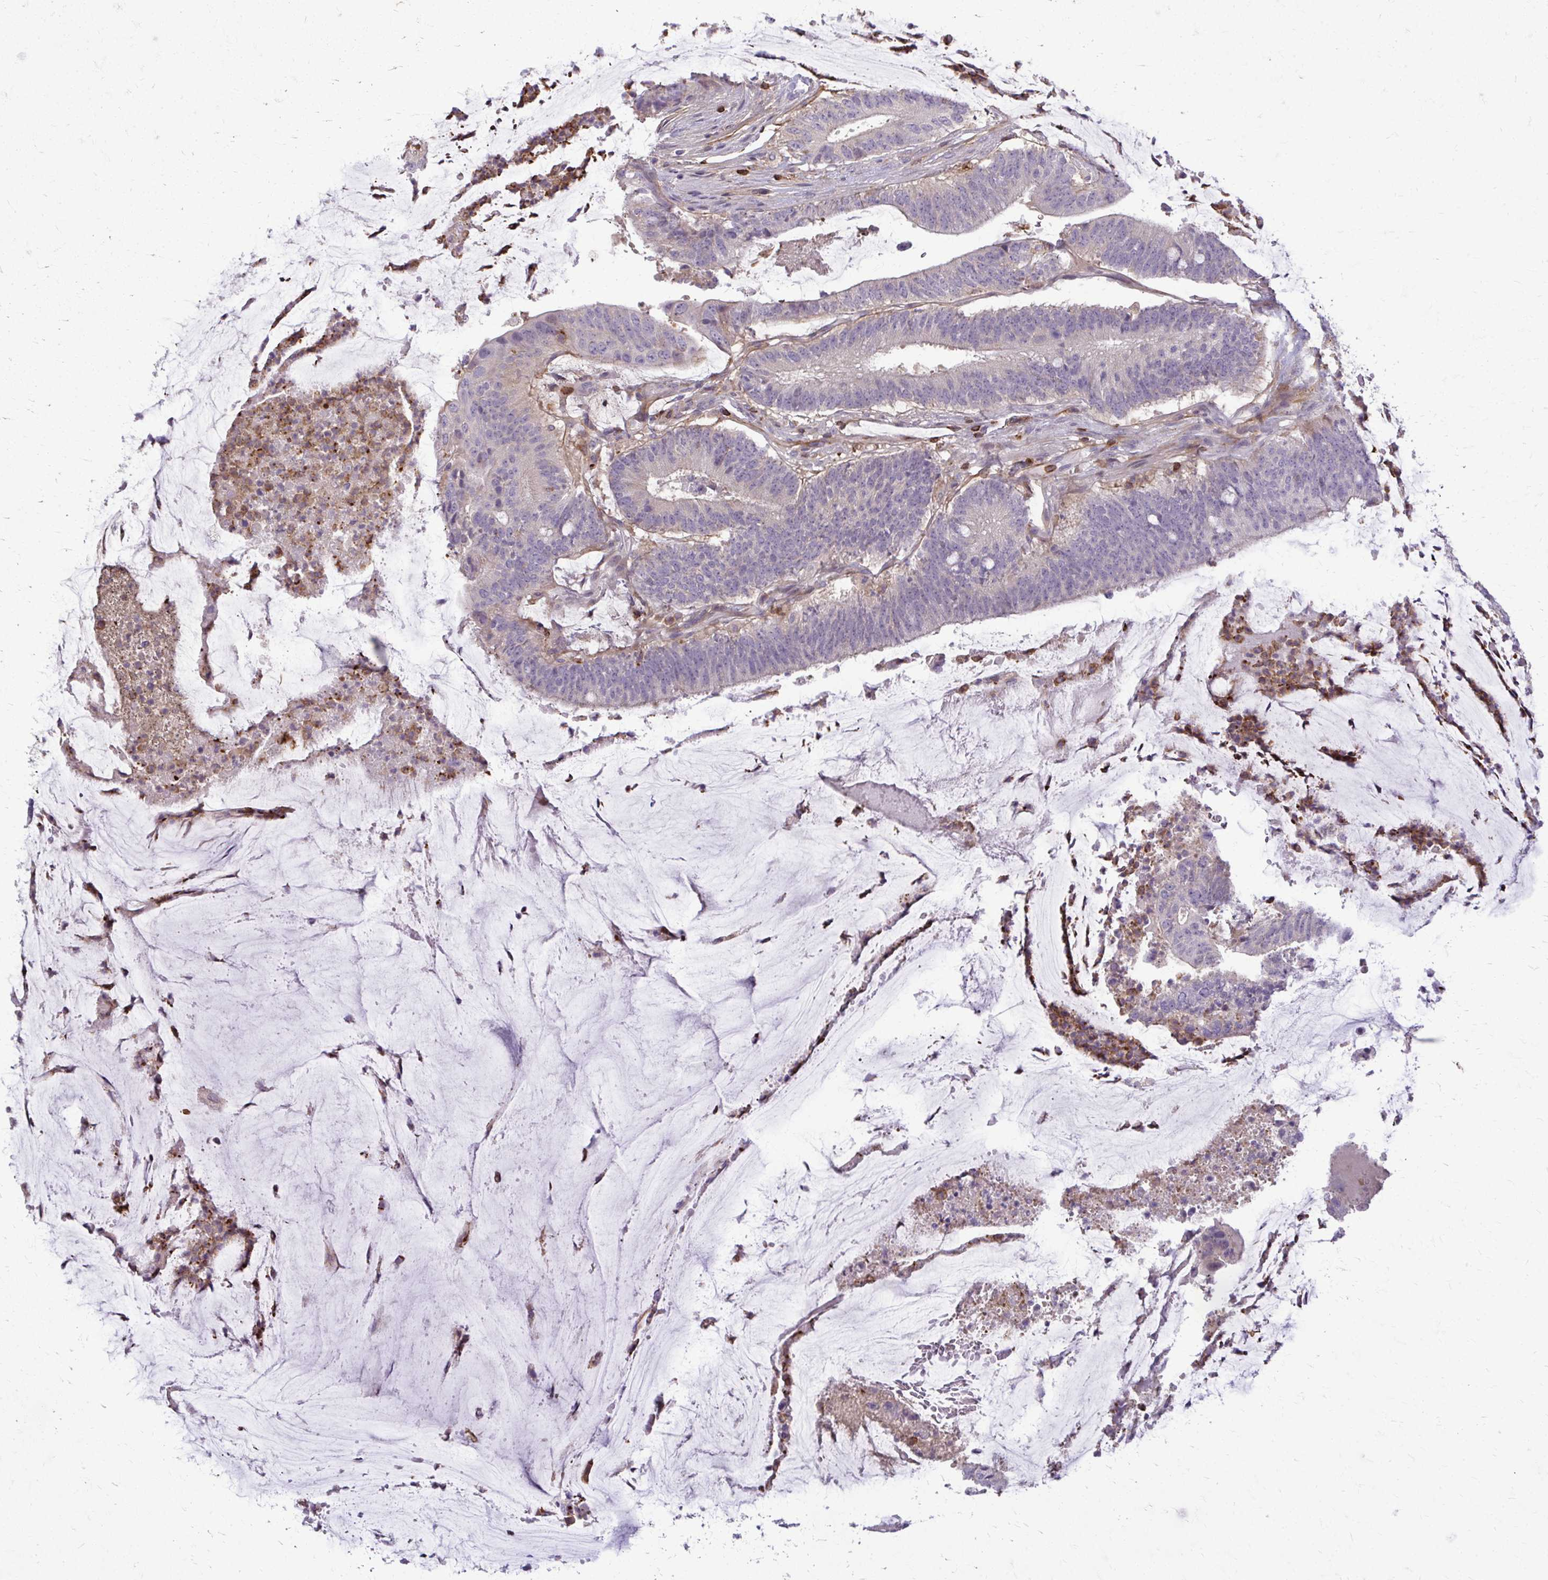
{"staining": {"intensity": "weak", "quantity": "<25%", "location": "cytoplasmic/membranous"}, "tissue": "colorectal cancer", "cell_type": "Tumor cells", "image_type": "cancer", "snomed": [{"axis": "morphology", "description": "Adenocarcinoma, NOS"}, {"axis": "topography", "description": "Colon"}], "caption": "Tumor cells are negative for protein expression in human colorectal cancer (adenocarcinoma).", "gene": "AP5M1", "patient": {"sex": "female", "age": 43}}